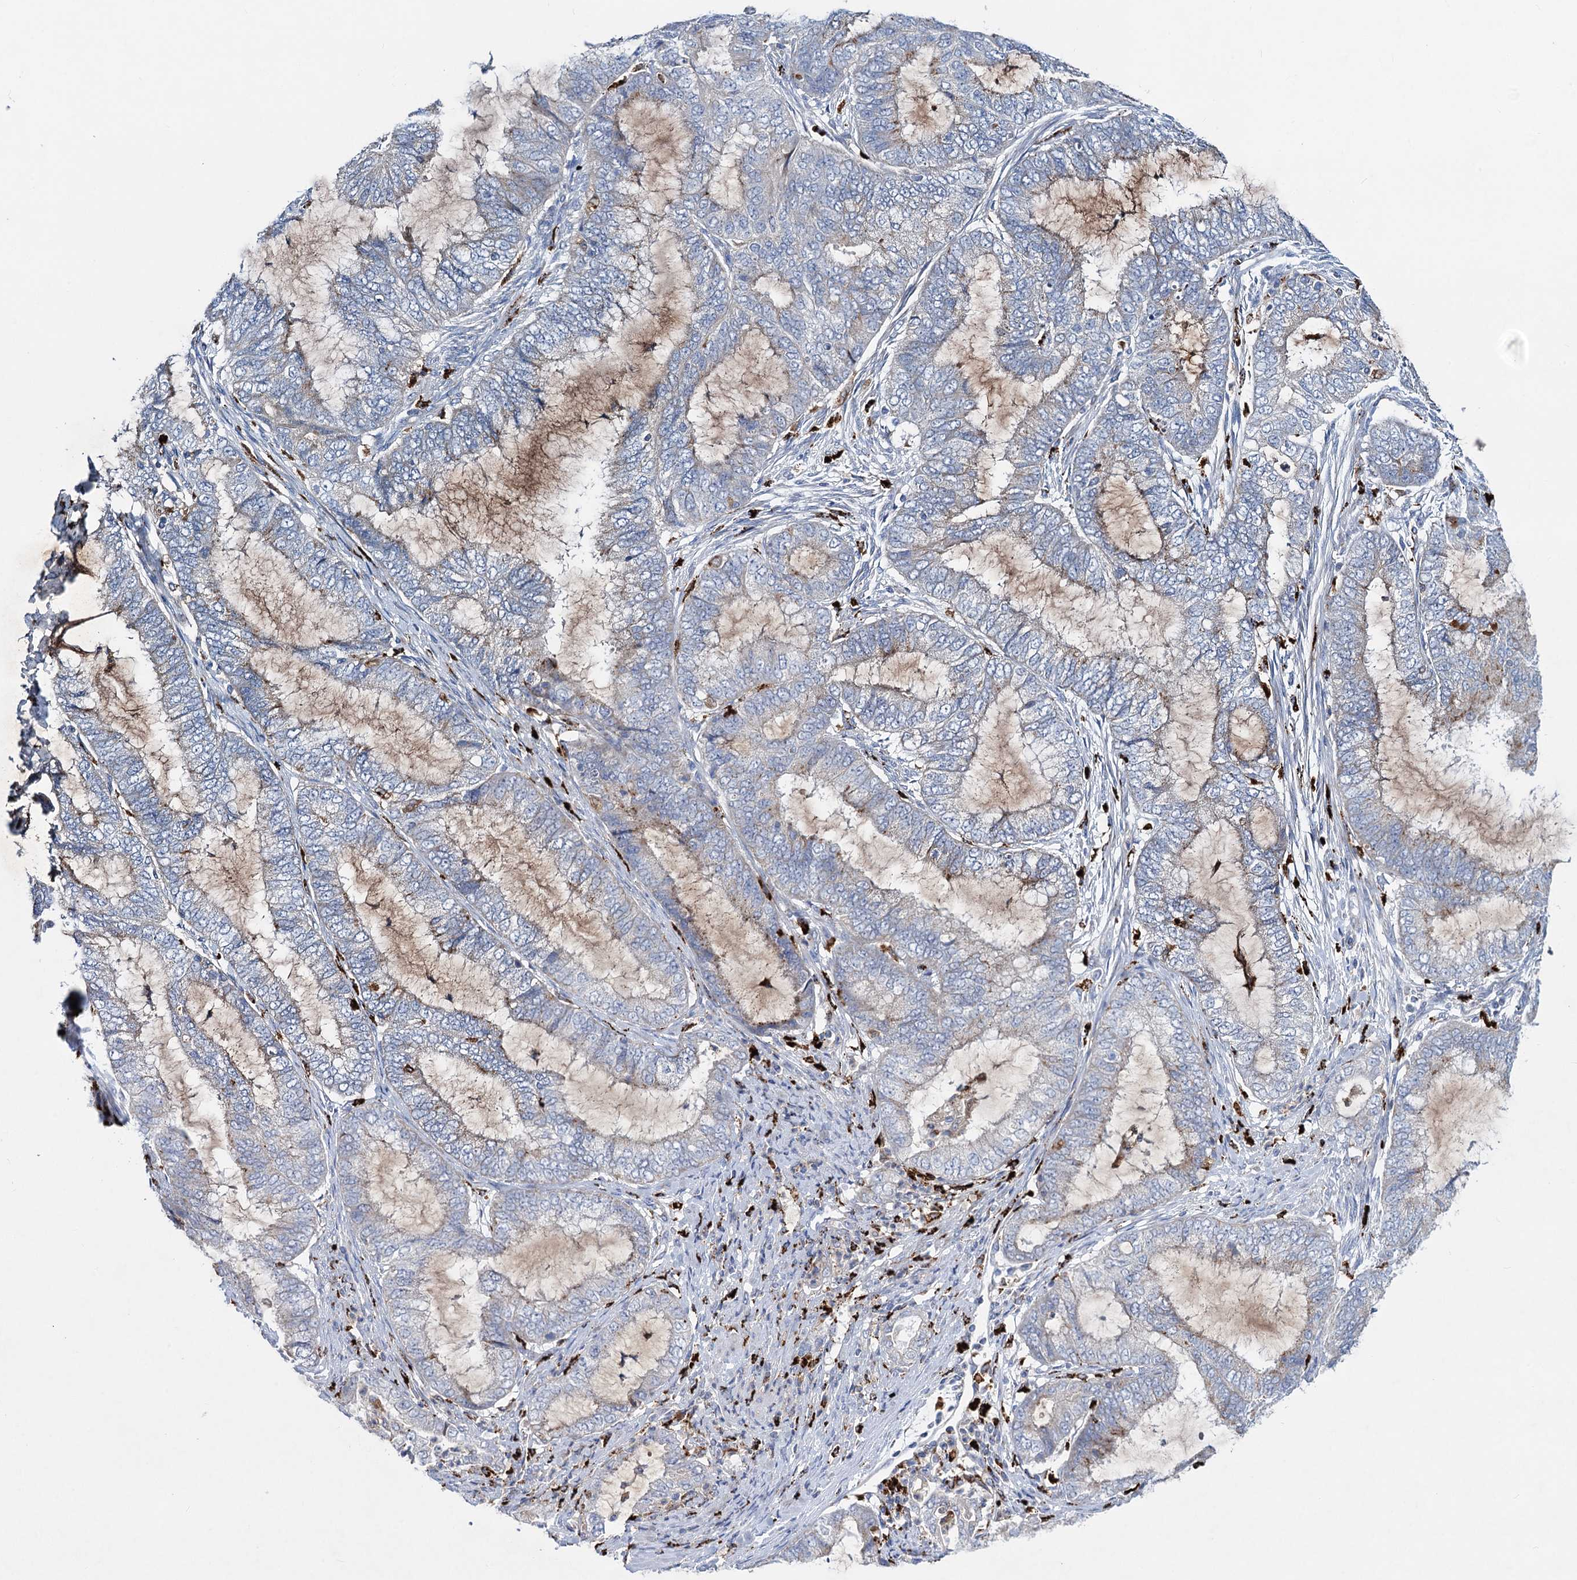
{"staining": {"intensity": "negative", "quantity": "none", "location": "none"}, "tissue": "endometrial cancer", "cell_type": "Tumor cells", "image_type": "cancer", "snomed": [{"axis": "morphology", "description": "Adenocarcinoma, NOS"}, {"axis": "topography", "description": "Endometrium"}], "caption": "The histopathology image demonstrates no significant expression in tumor cells of adenocarcinoma (endometrial). (DAB immunohistochemistry (IHC) visualized using brightfield microscopy, high magnification).", "gene": "ANKS3", "patient": {"sex": "female", "age": 51}}